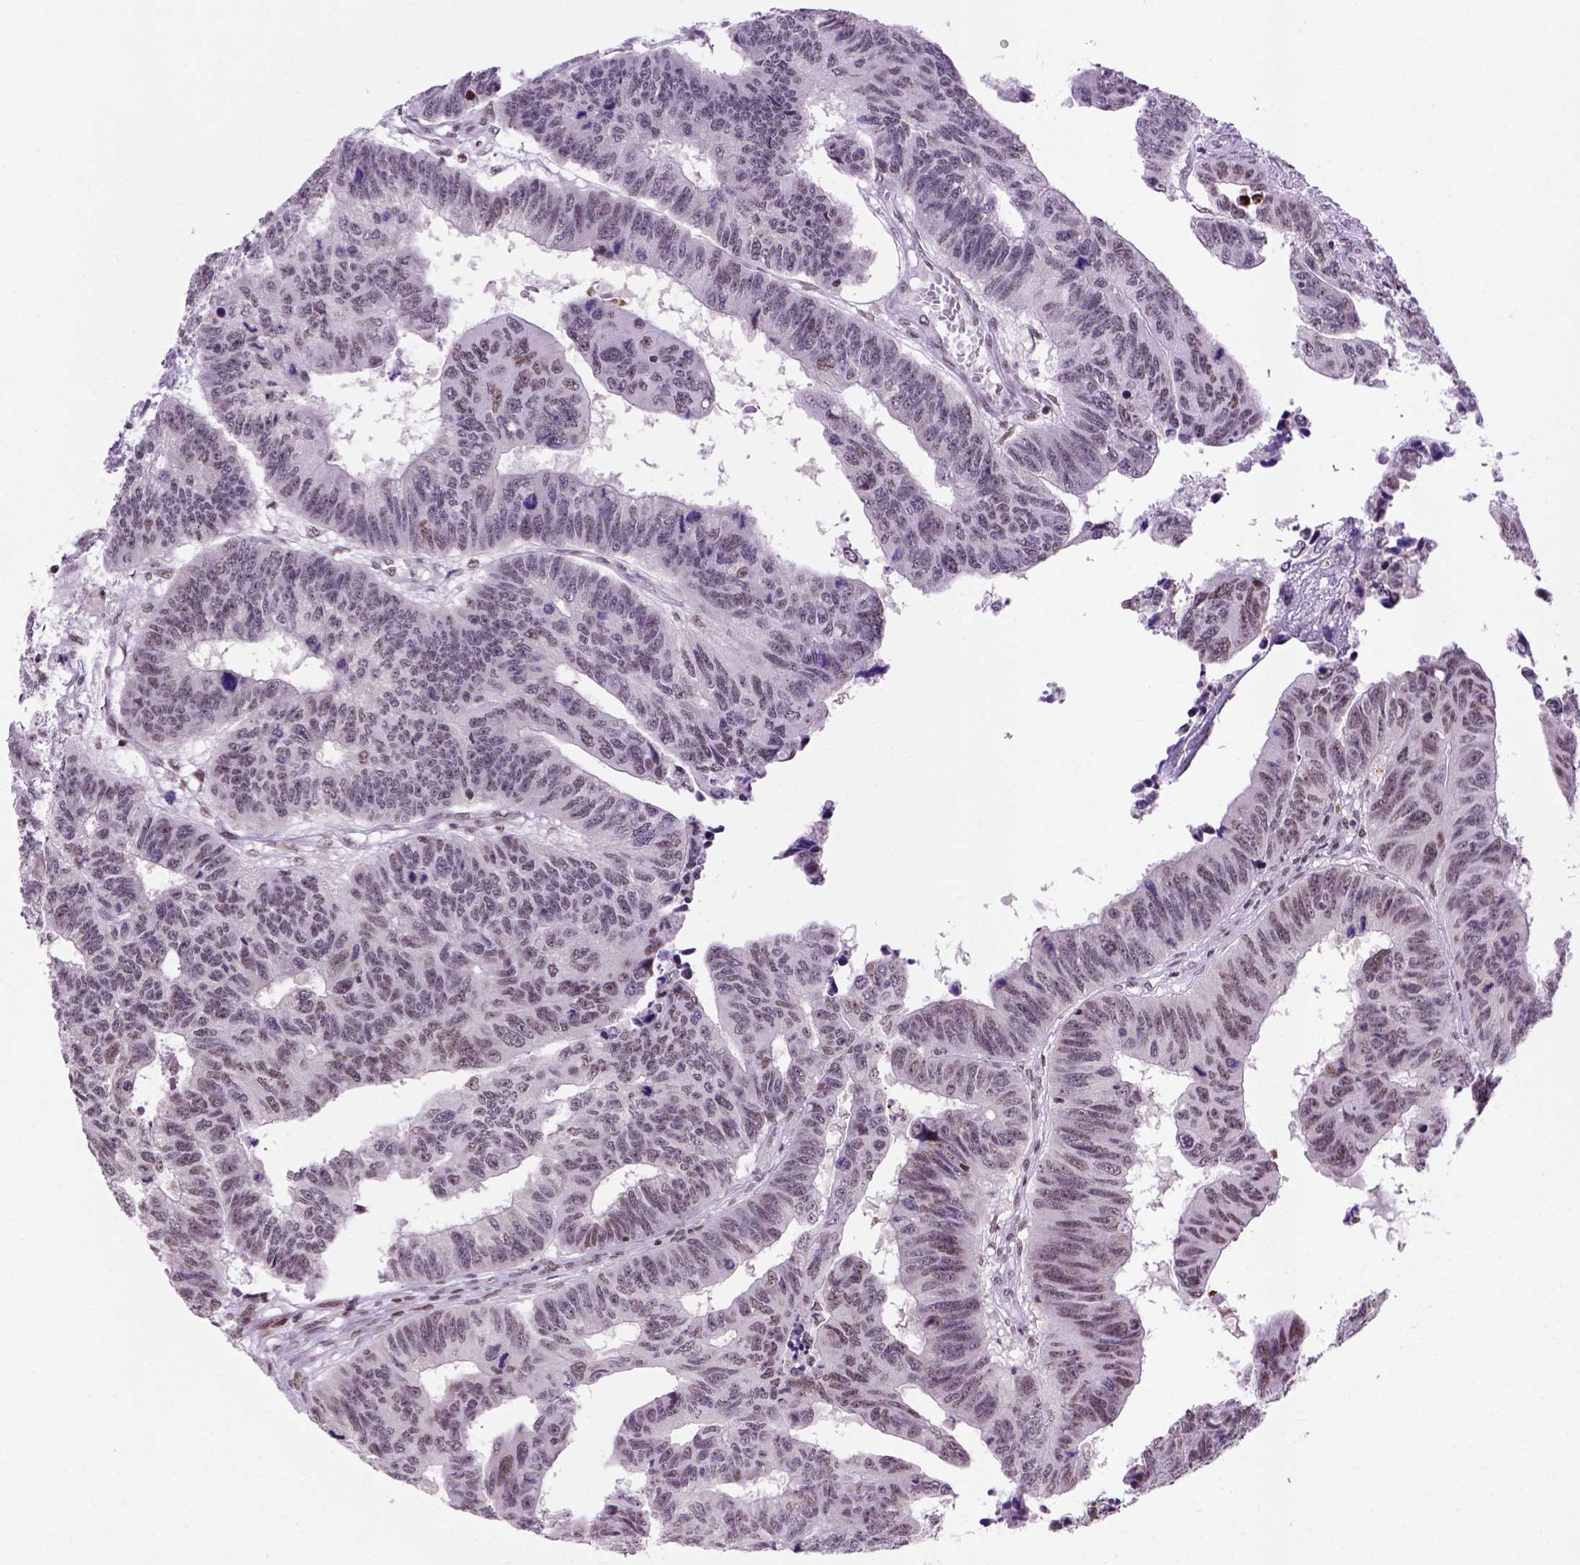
{"staining": {"intensity": "weak", "quantity": "<25%", "location": "nuclear"}, "tissue": "colorectal cancer", "cell_type": "Tumor cells", "image_type": "cancer", "snomed": [{"axis": "morphology", "description": "Adenocarcinoma, NOS"}, {"axis": "topography", "description": "Rectum"}], "caption": "The micrograph reveals no significant positivity in tumor cells of colorectal cancer.", "gene": "TBPL1", "patient": {"sex": "female", "age": 85}}